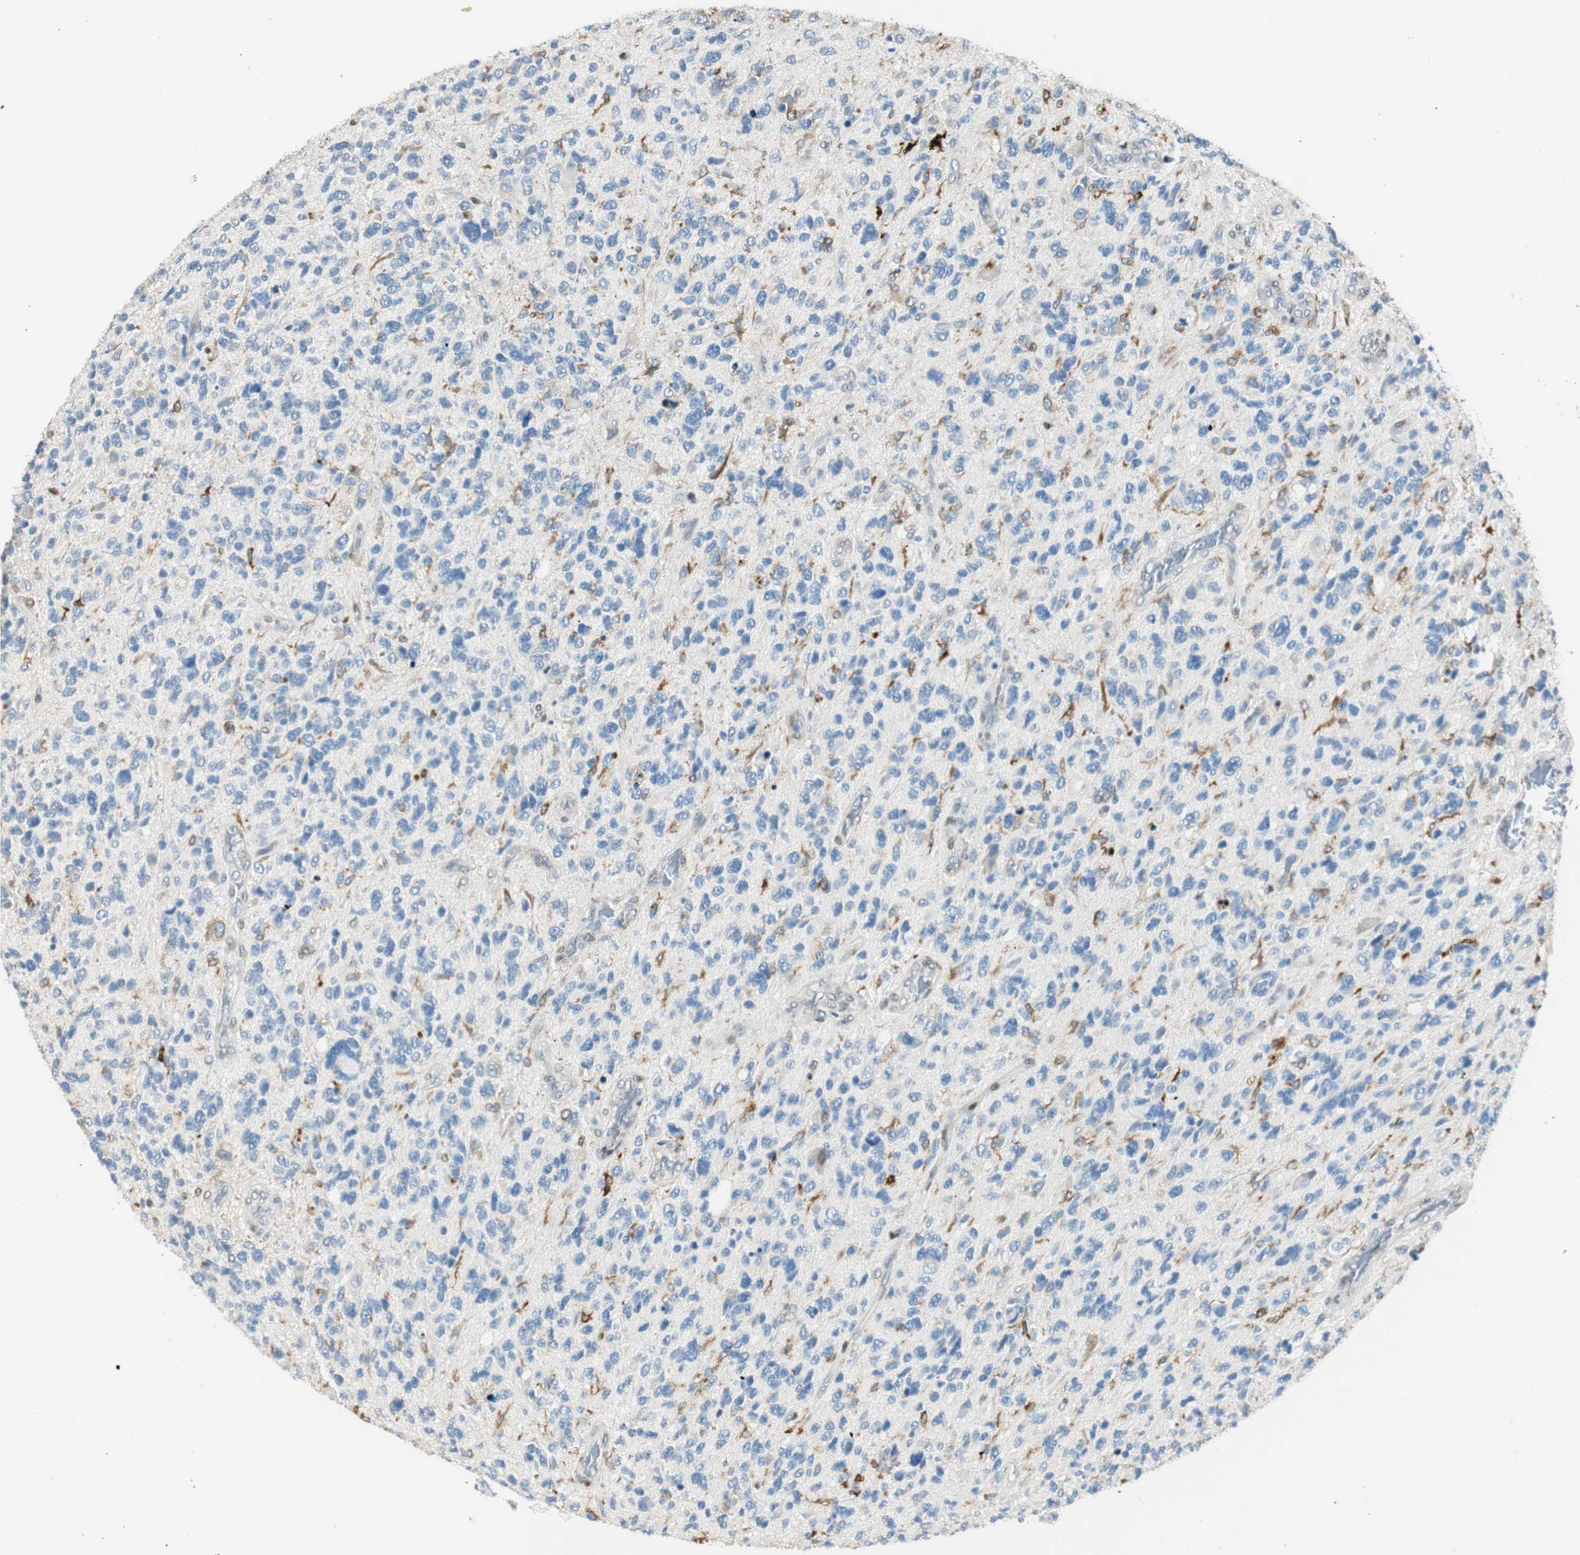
{"staining": {"intensity": "negative", "quantity": "none", "location": "none"}, "tissue": "glioma", "cell_type": "Tumor cells", "image_type": "cancer", "snomed": [{"axis": "morphology", "description": "Glioma, malignant, High grade"}, {"axis": "topography", "description": "Brain"}], "caption": "This is an IHC histopathology image of high-grade glioma (malignant). There is no positivity in tumor cells.", "gene": "TMEM260", "patient": {"sex": "female", "age": 58}}